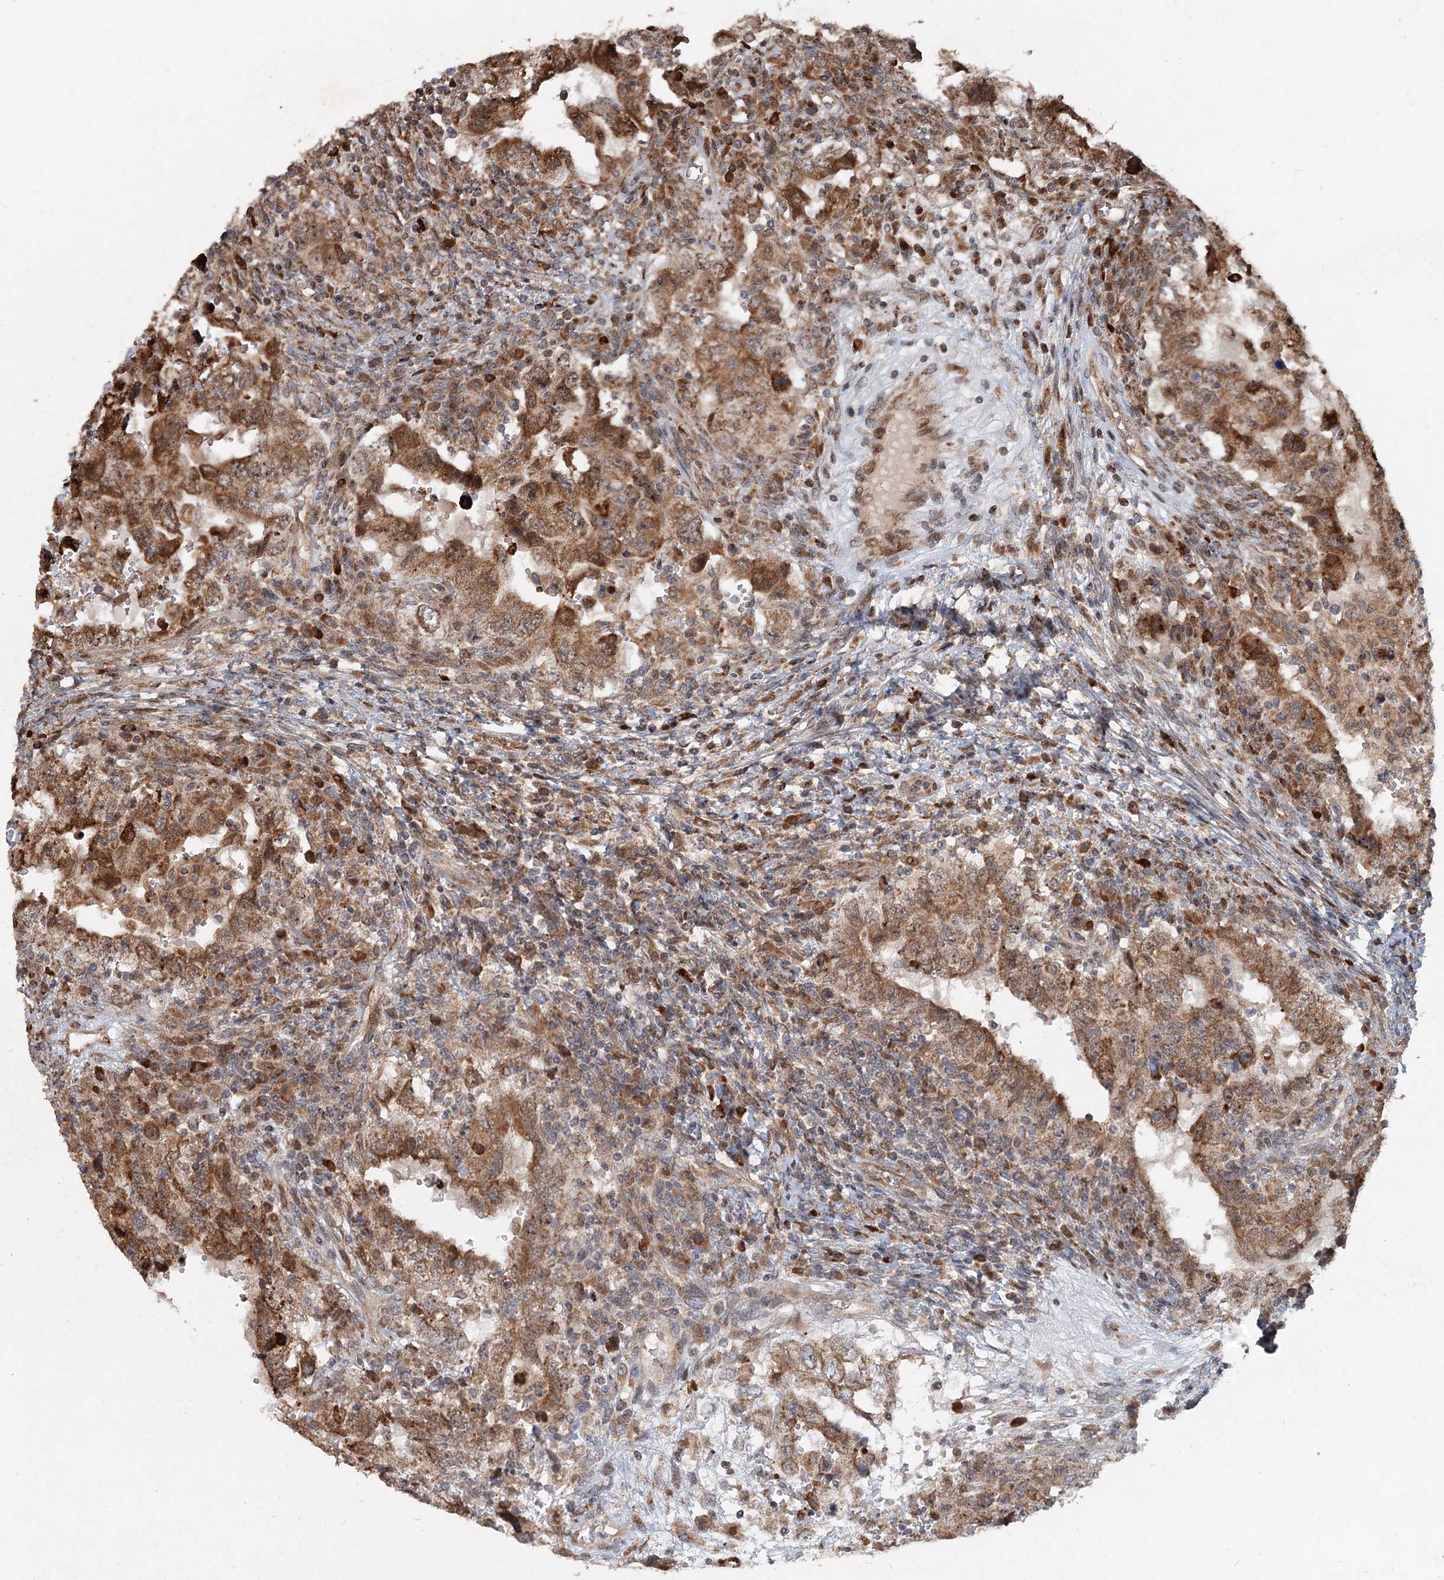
{"staining": {"intensity": "moderate", "quantity": ">75%", "location": "cytoplasmic/membranous"}, "tissue": "testis cancer", "cell_type": "Tumor cells", "image_type": "cancer", "snomed": [{"axis": "morphology", "description": "Carcinoma, Embryonal, NOS"}, {"axis": "topography", "description": "Testis"}], "caption": "The photomicrograph displays staining of embryonal carcinoma (testis), revealing moderate cytoplasmic/membranous protein positivity (brown color) within tumor cells.", "gene": "SRPX2", "patient": {"sex": "male", "age": 26}}